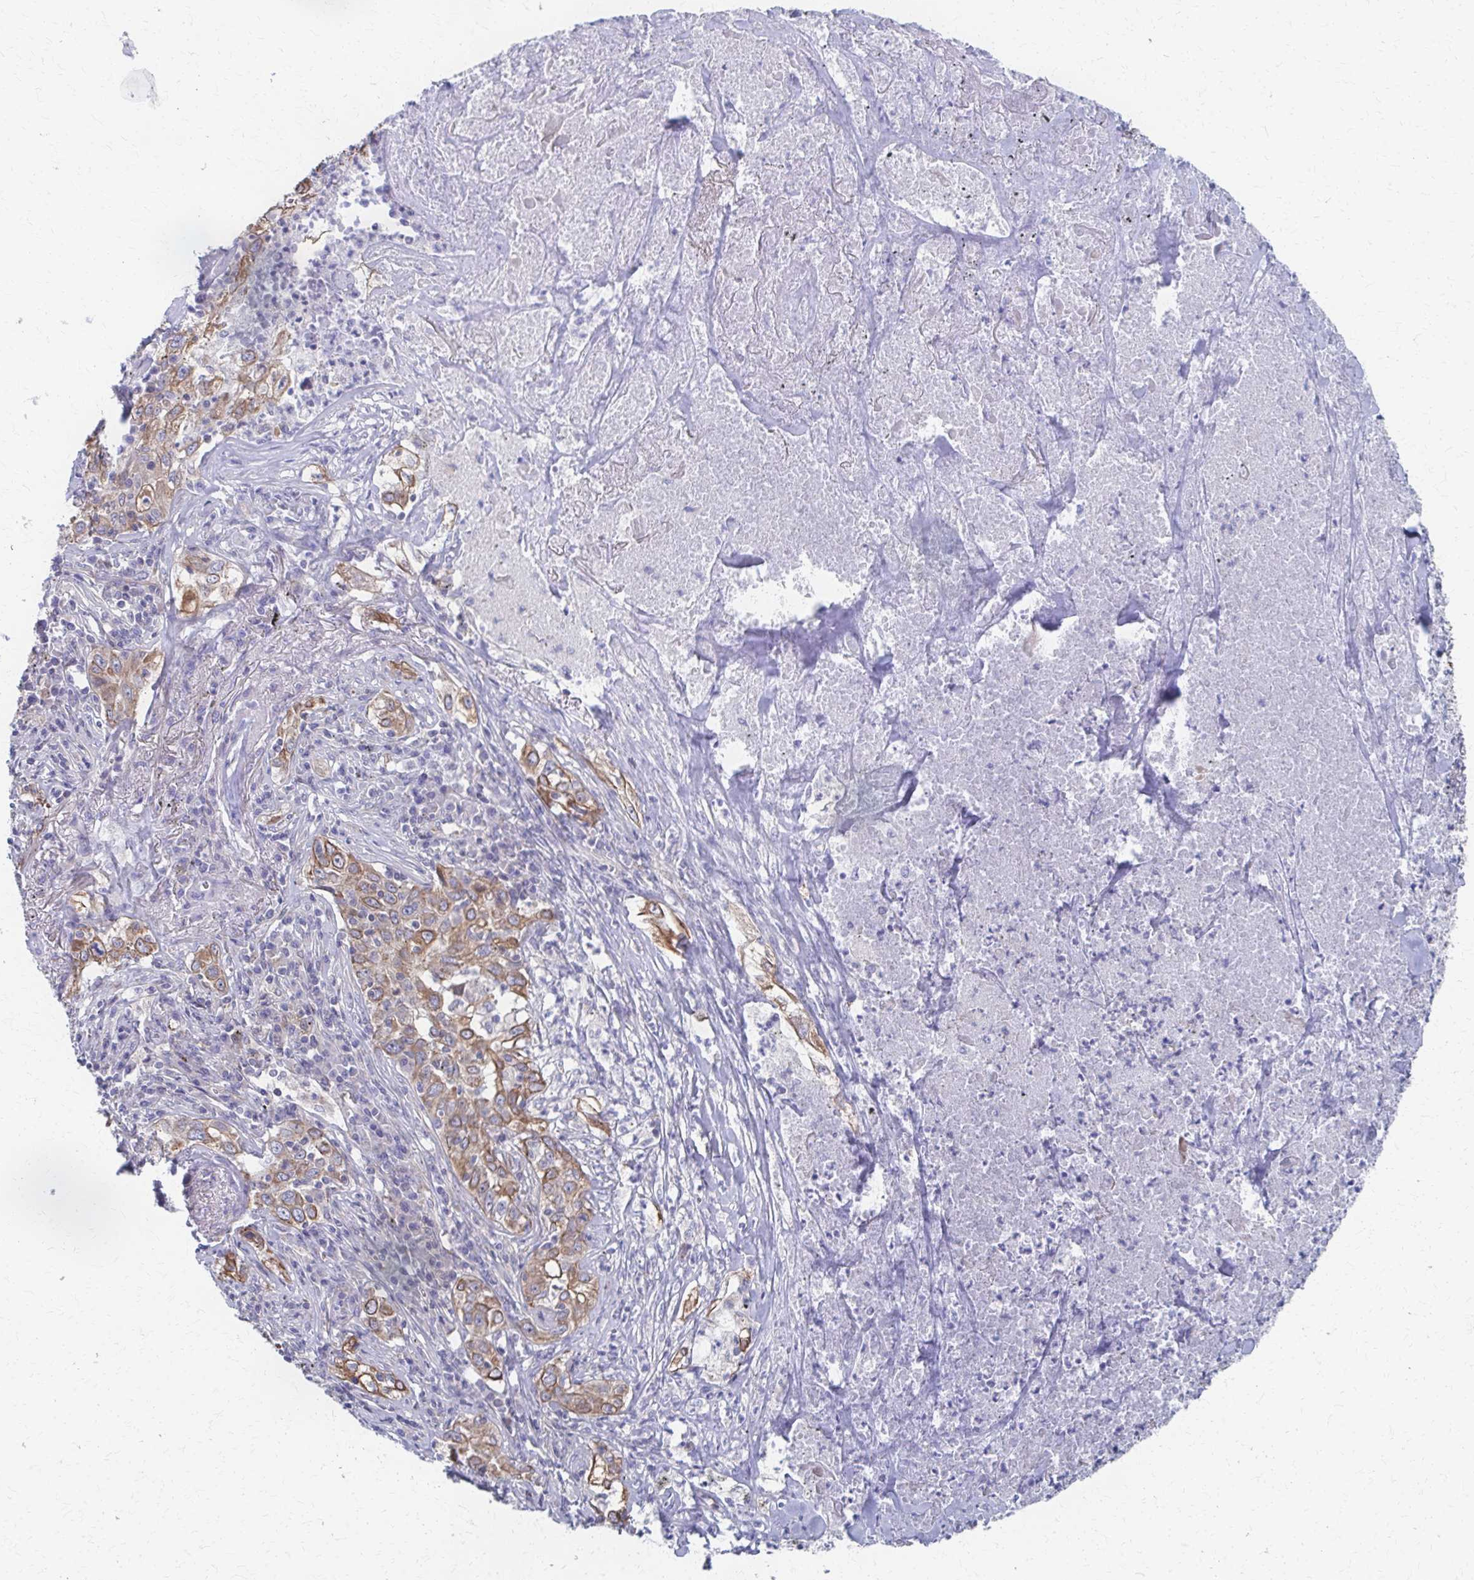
{"staining": {"intensity": "moderate", "quantity": ">75%", "location": "cytoplasmic/membranous"}, "tissue": "lung cancer", "cell_type": "Tumor cells", "image_type": "cancer", "snomed": [{"axis": "morphology", "description": "Squamous cell carcinoma, NOS"}, {"axis": "topography", "description": "Lung"}], "caption": "Human lung cancer (squamous cell carcinoma) stained with a brown dye exhibits moderate cytoplasmic/membranous positive positivity in approximately >75% of tumor cells.", "gene": "FAHD1", "patient": {"sex": "male", "age": 71}}